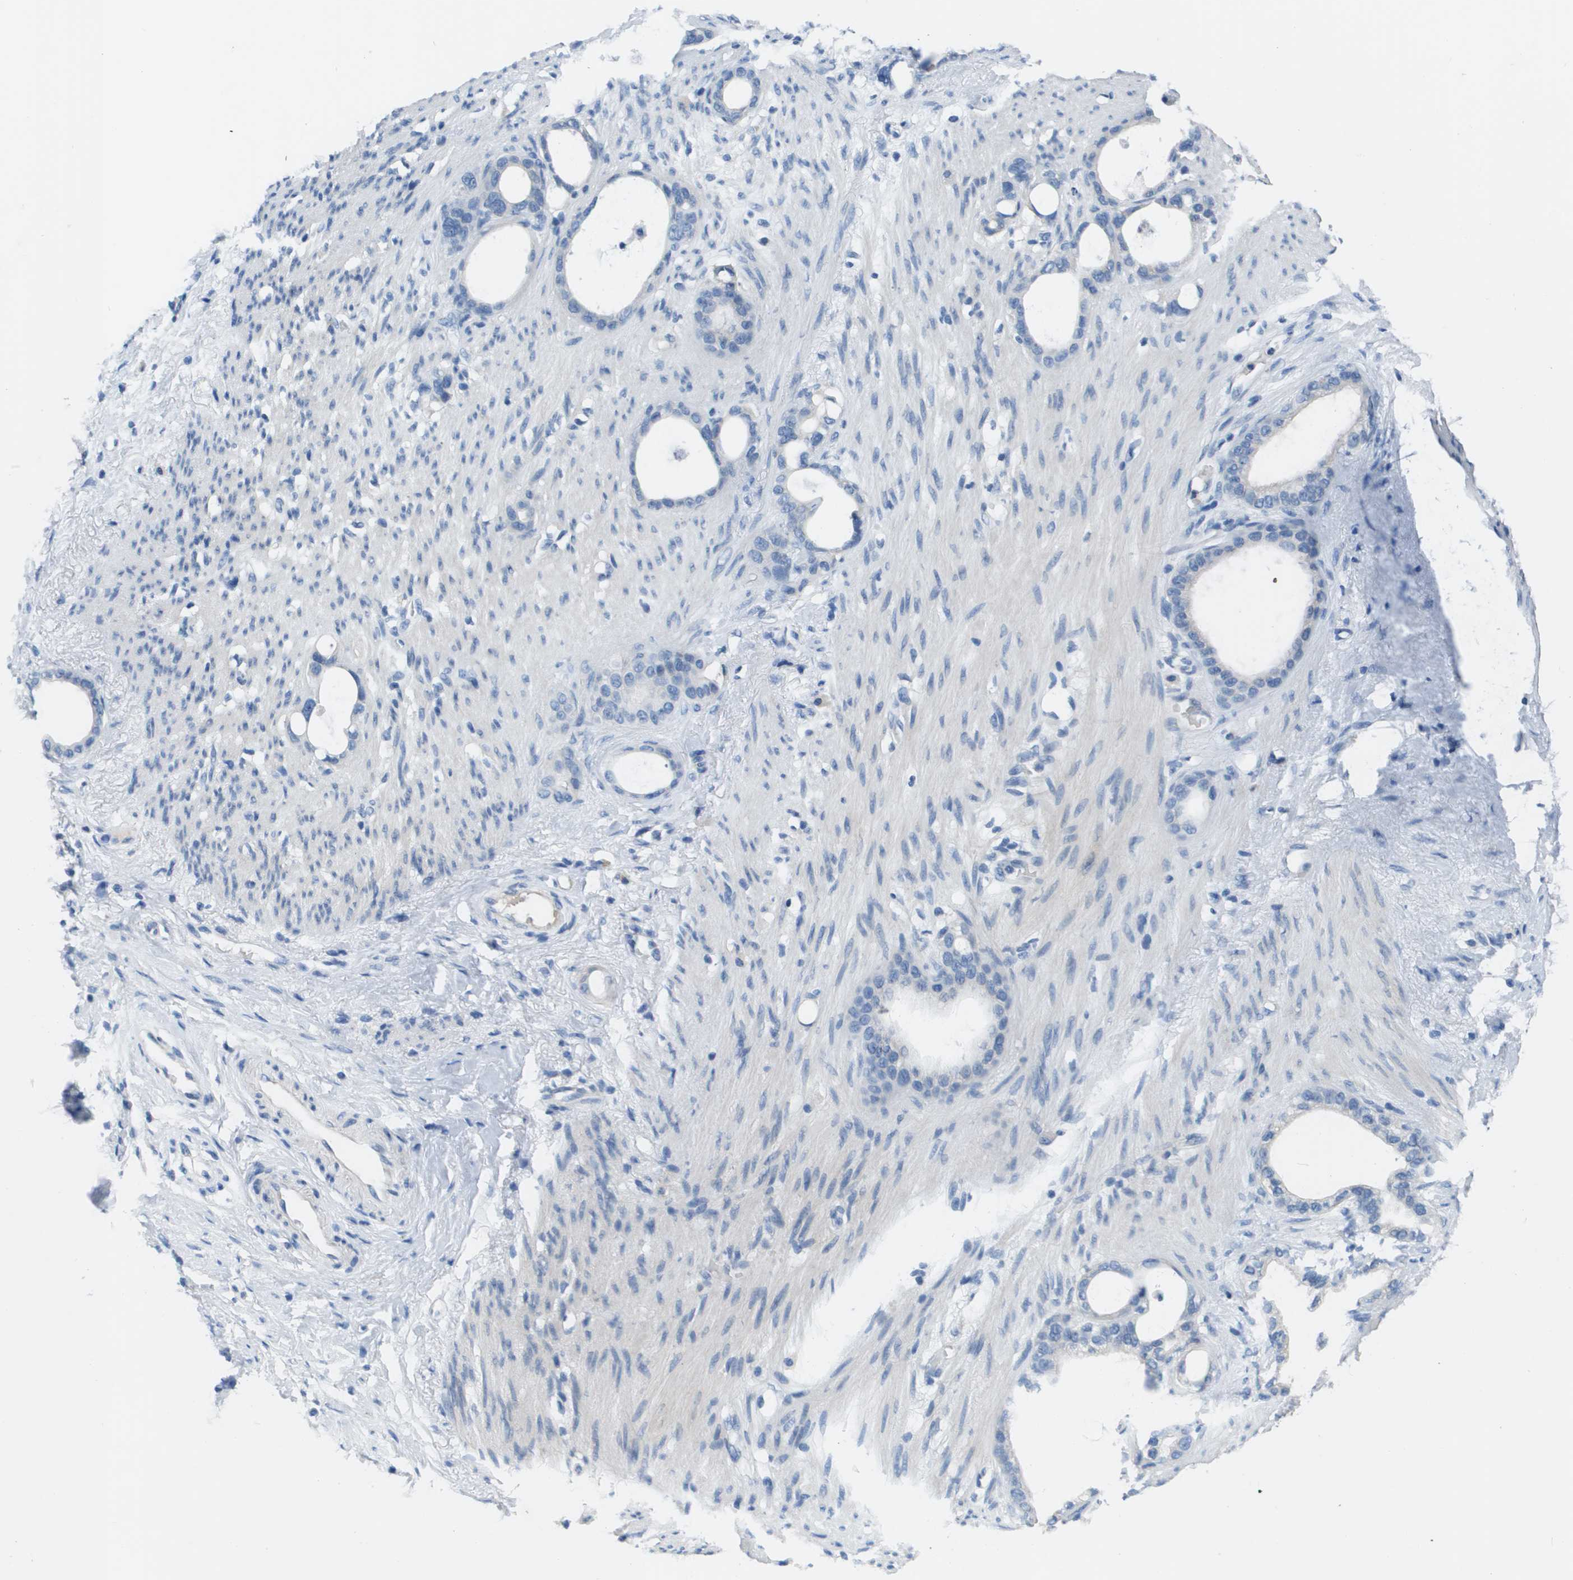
{"staining": {"intensity": "negative", "quantity": "none", "location": "none"}, "tissue": "stomach cancer", "cell_type": "Tumor cells", "image_type": "cancer", "snomed": [{"axis": "morphology", "description": "Adenocarcinoma, NOS"}, {"axis": "topography", "description": "Stomach"}], "caption": "High magnification brightfield microscopy of adenocarcinoma (stomach) stained with DAB (brown) and counterstained with hematoxylin (blue): tumor cells show no significant positivity.", "gene": "NCS1", "patient": {"sex": "female", "age": 75}}